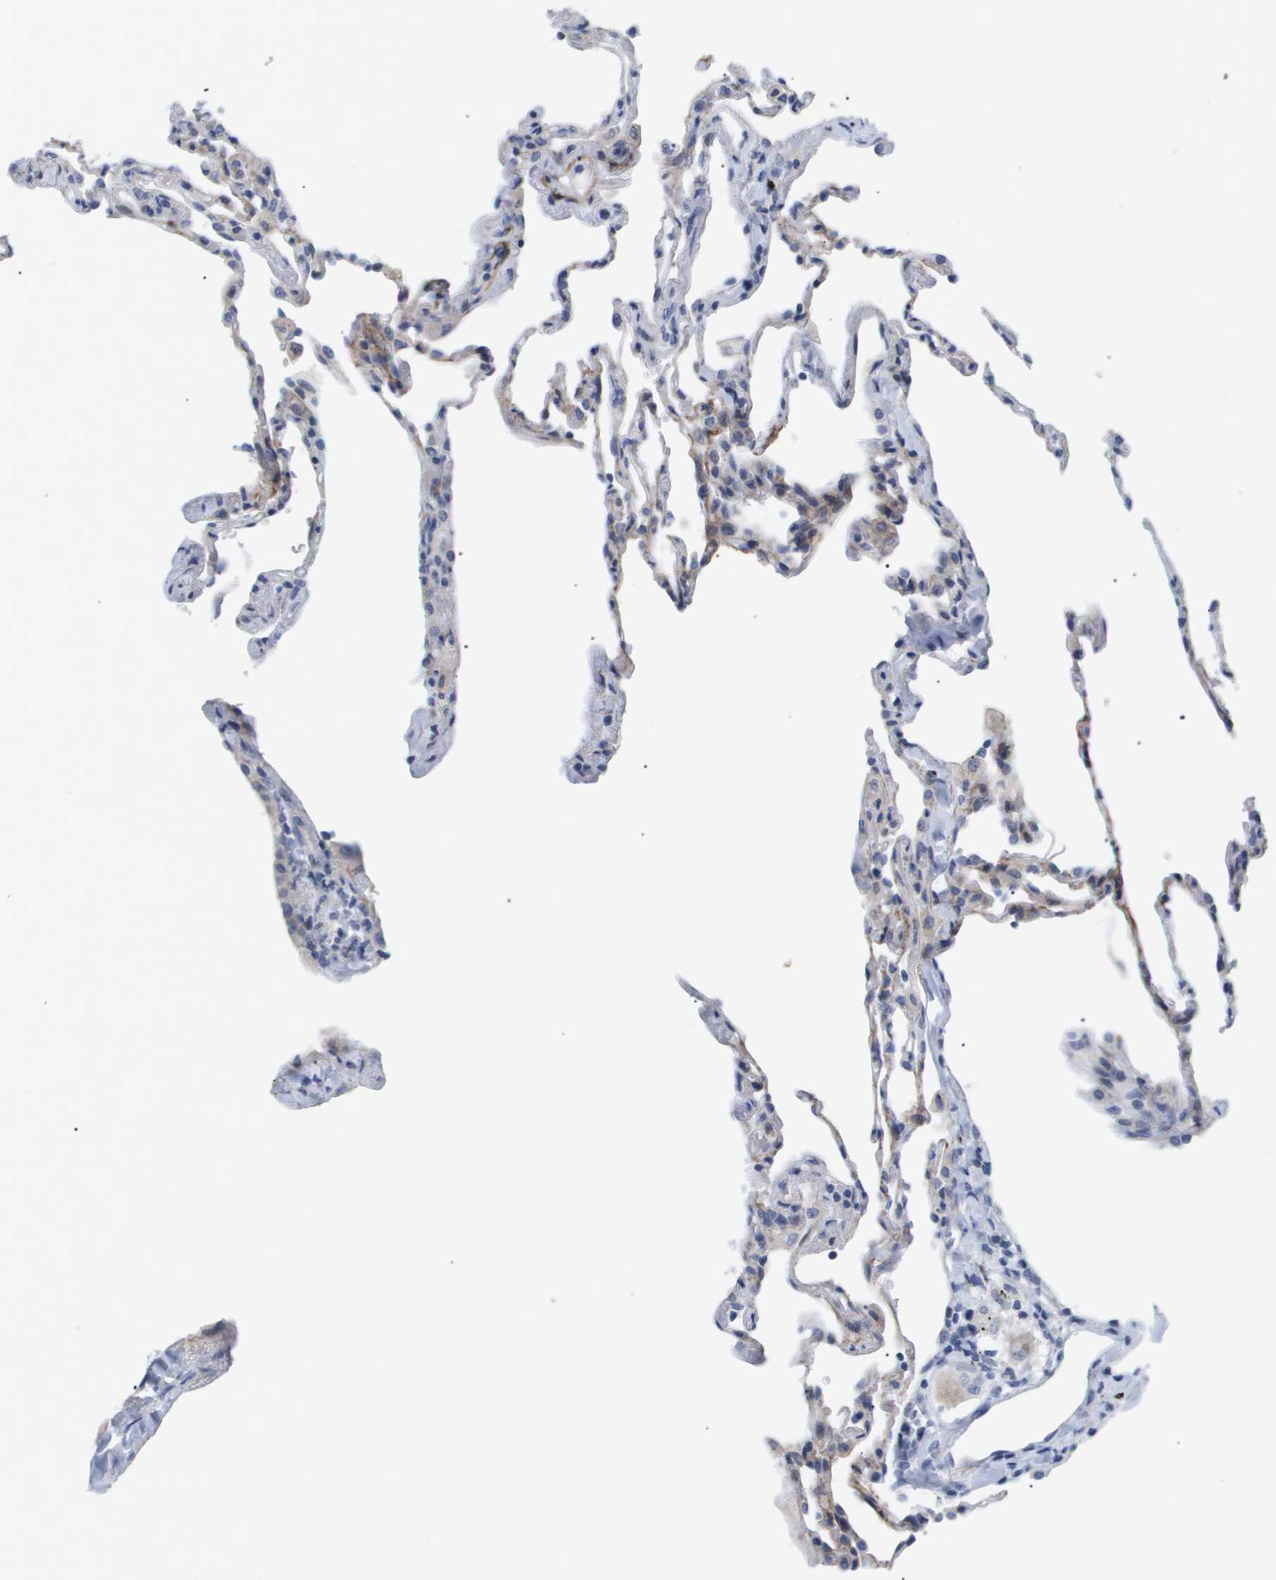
{"staining": {"intensity": "negative", "quantity": "none", "location": "none"}, "tissue": "lung", "cell_type": "Alveolar cells", "image_type": "normal", "snomed": [{"axis": "morphology", "description": "Normal tissue, NOS"}, {"axis": "topography", "description": "Lung"}], "caption": "Immunohistochemical staining of unremarkable human lung displays no significant expression in alveolar cells.", "gene": "CAV3", "patient": {"sex": "male", "age": 59}}